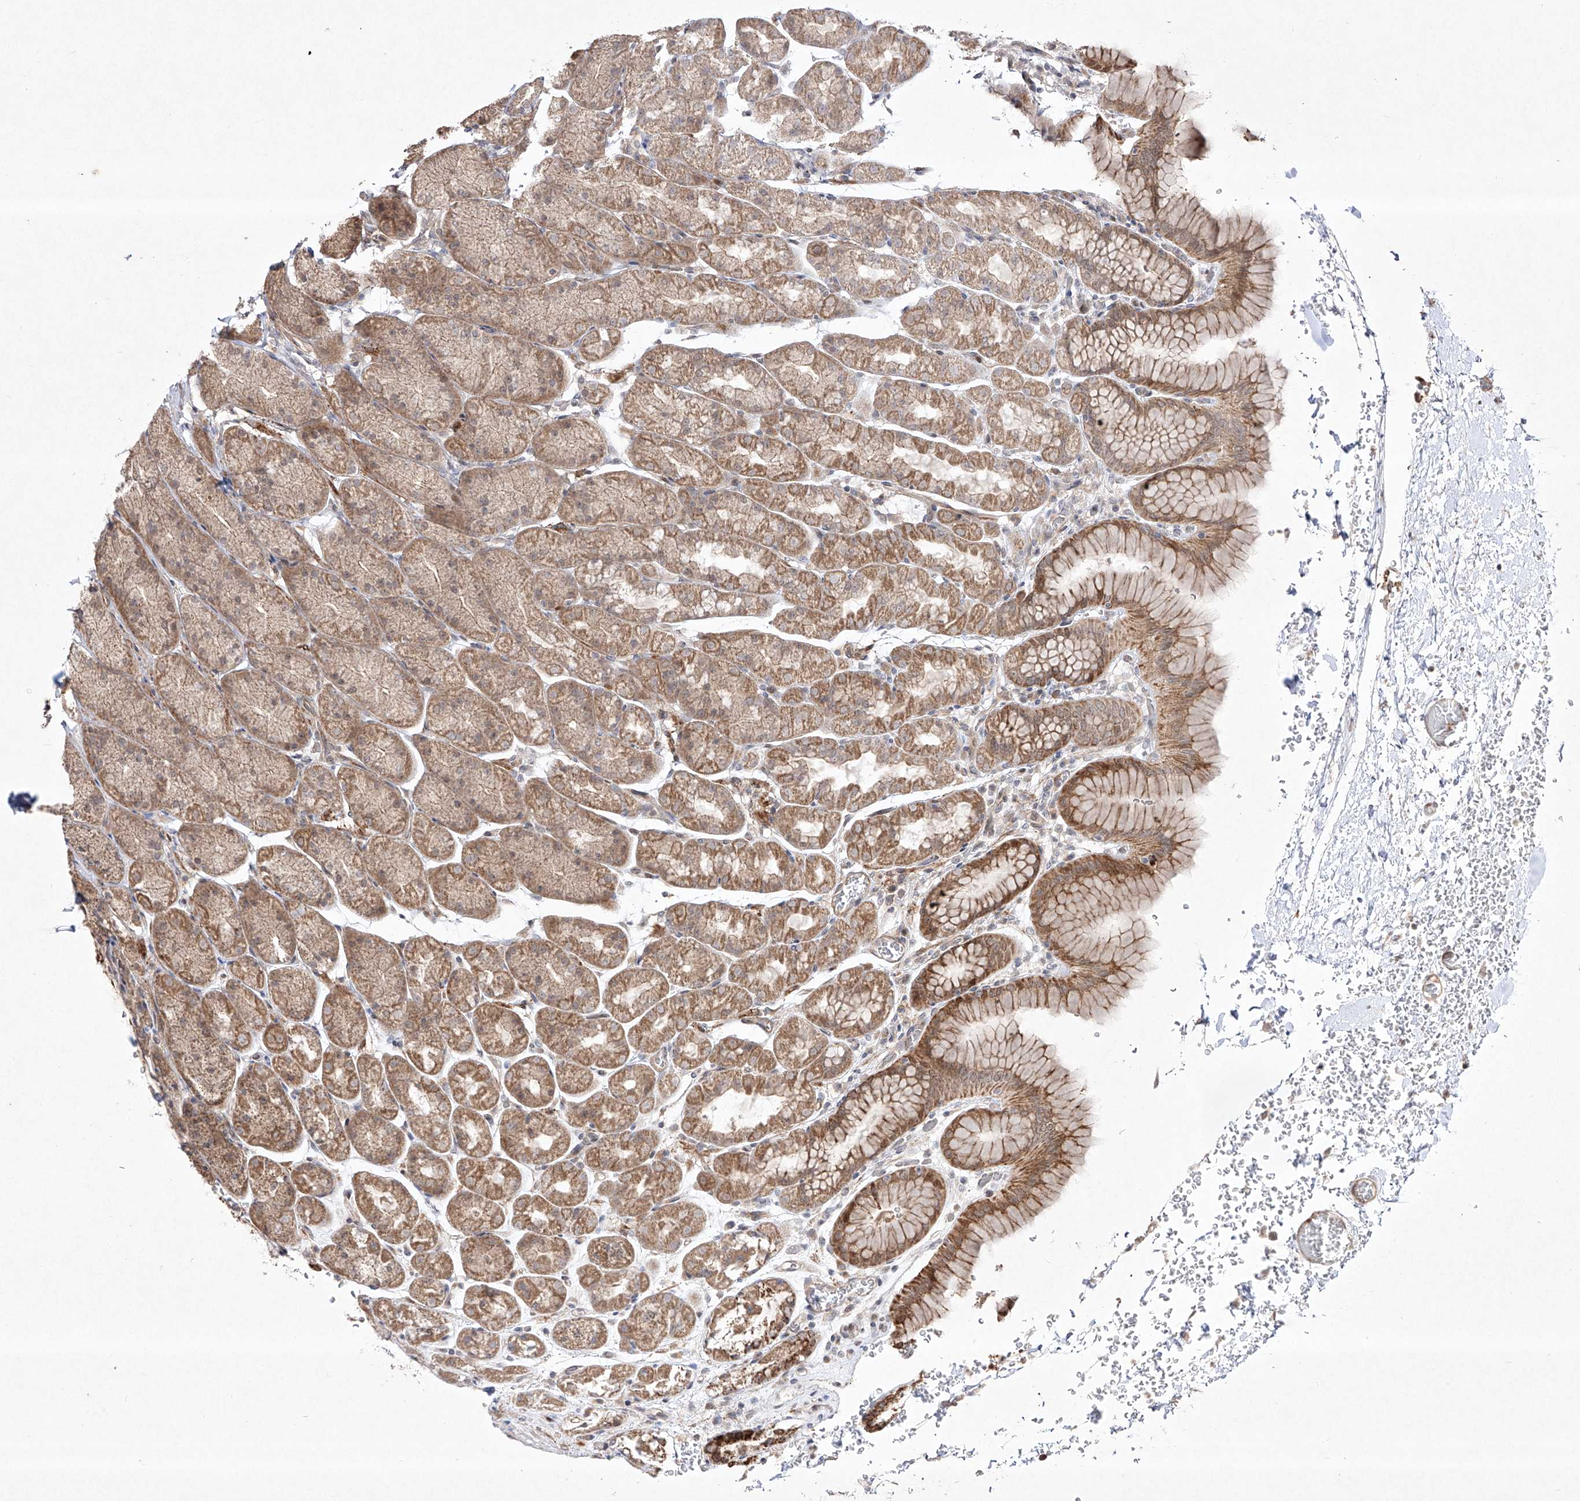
{"staining": {"intensity": "moderate", "quantity": ">75%", "location": "cytoplasmic/membranous"}, "tissue": "stomach", "cell_type": "Glandular cells", "image_type": "normal", "snomed": [{"axis": "morphology", "description": "Normal tissue, NOS"}, {"axis": "topography", "description": "Stomach"}], "caption": "Immunohistochemical staining of normal stomach exhibits >75% levels of moderate cytoplasmic/membranous protein staining in about >75% of glandular cells. The staining was performed using DAB (3,3'-diaminobenzidine), with brown indicating positive protein expression. Nuclei are stained blue with hematoxylin.", "gene": "KDM1B", "patient": {"sex": "male", "age": 42}}